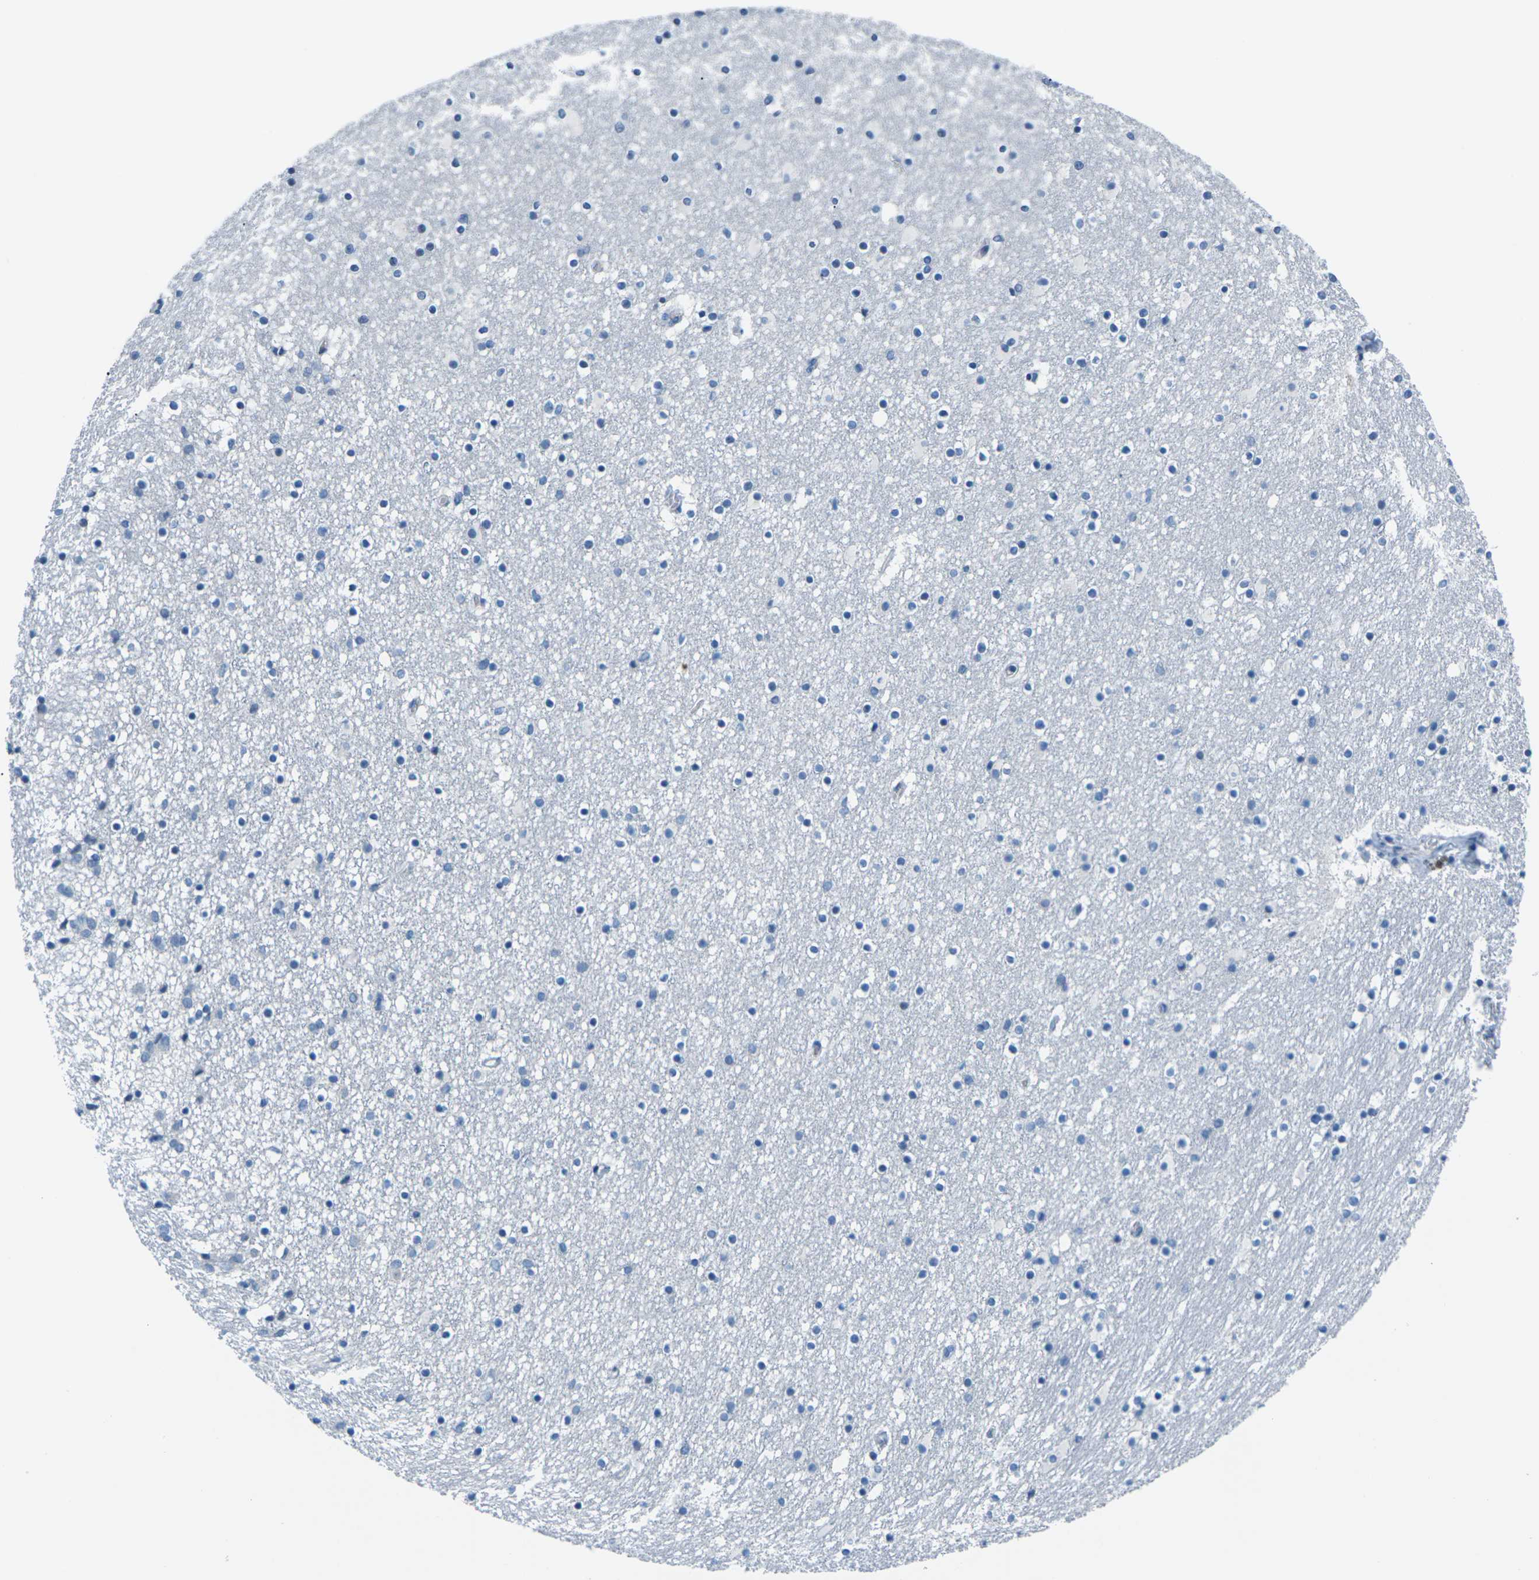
{"staining": {"intensity": "negative", "quantity": "none", "location": "none"}, "tissue": "caudate", "cell_type": "Glial cells", "image_type": "normal", "snomed": [{"axis": "morphology", "description": "Normal tissue, NOS"}, {"axis": "topography", "description": "Lateral ventricle wall"}], "caption": "This image is of normal caudate stained with immunohistochemistry (IHC) to label a protein in brown with the nuclei are counter-stained blue. There is no staining in glial cells.", "gene": "UMOD", "patient": {"sex": "male", "age": 45}}